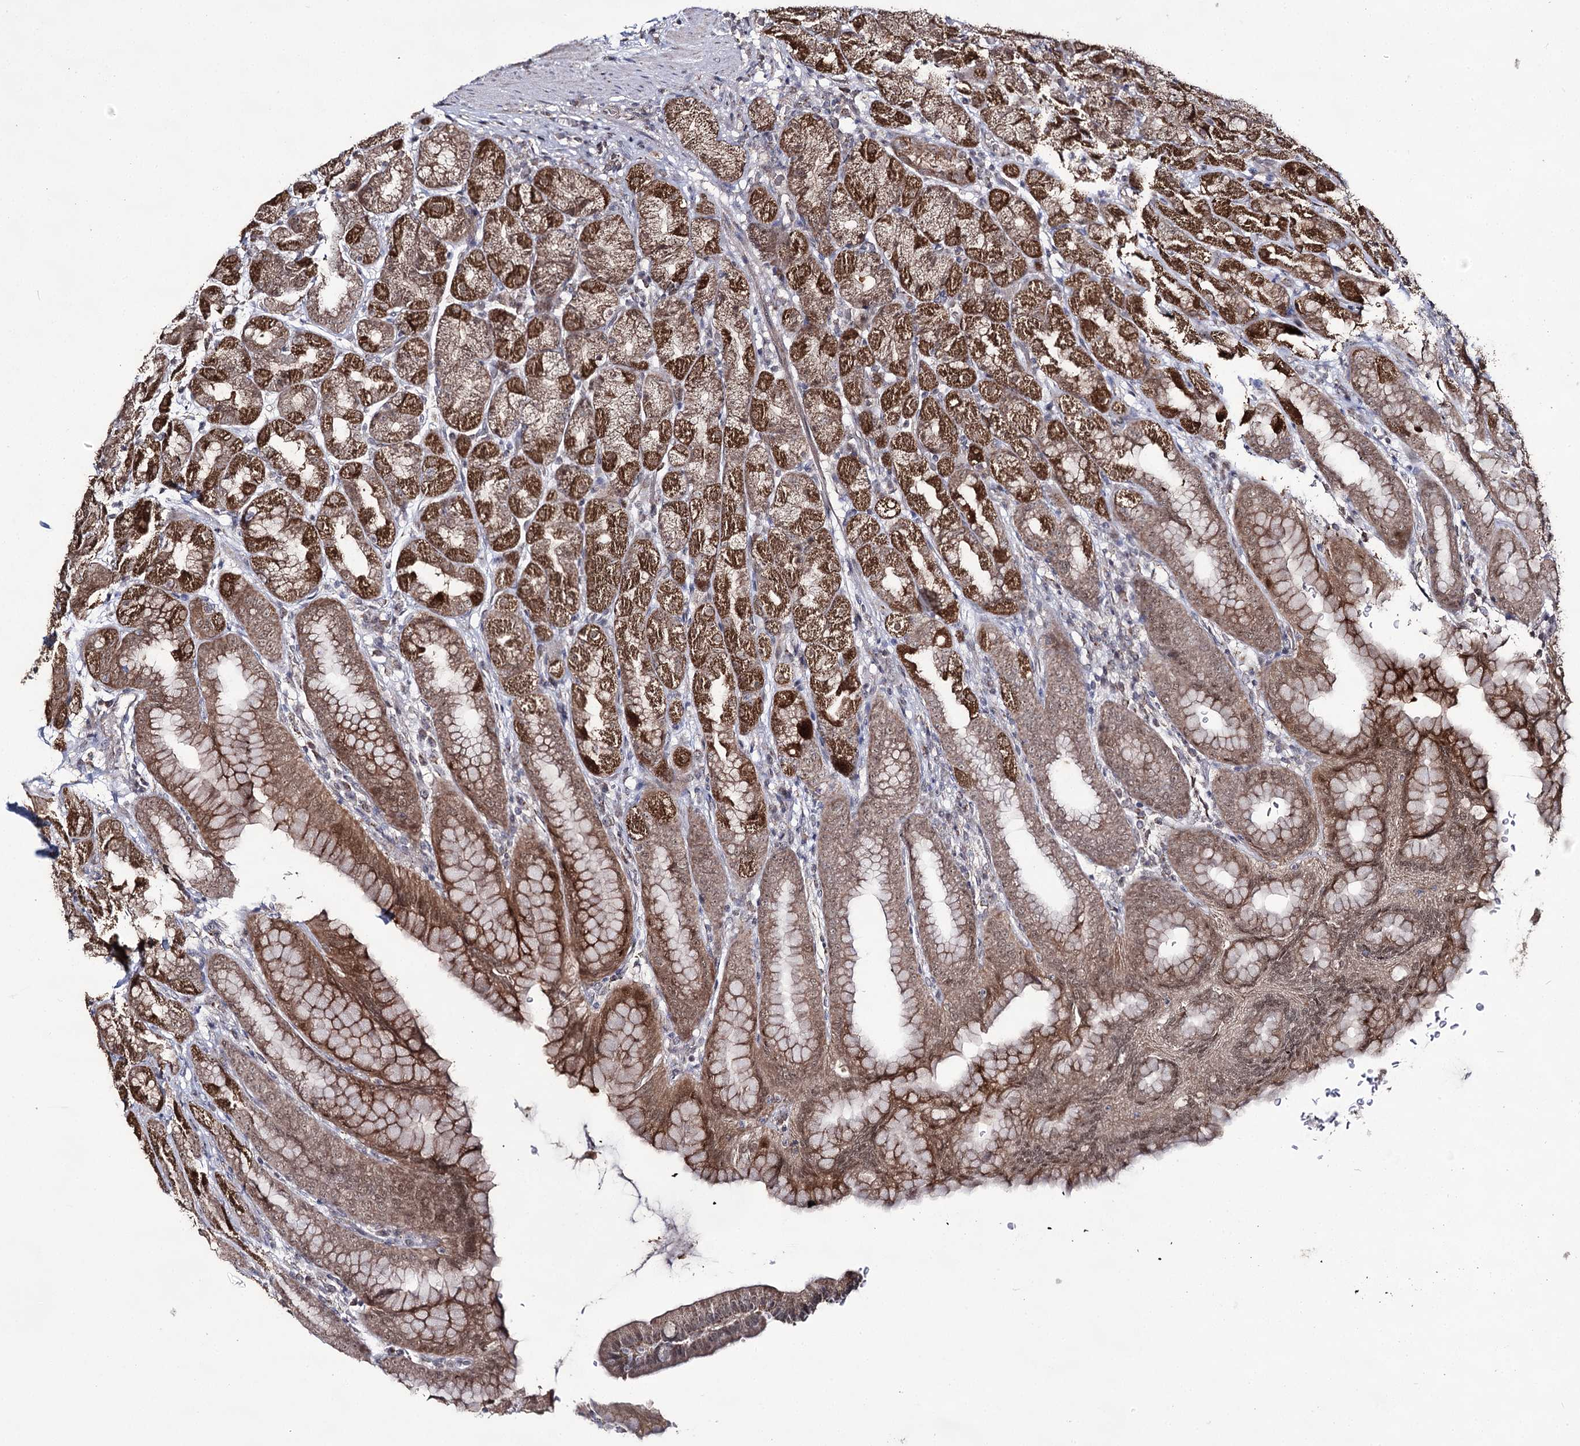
{"staining": {"intensity": "strong", "quantity": ">75%", "location": "cytoplasmic/membranous,nuclear"}, "tissue": "stomach", "cell_type": "Glandular cells", "image_type": "normal", "snomed": [{"axis": "morphology", "description": "Normal tissue, NOS"}, {"axis": "topography", "description": "Stomach, upper"}], "caption": "This histopathology image demonstrates unremarkable stomach stained with immunohistochemistry (IHC) to label a protein in brown. The cytoplasmic/membranous,nuclear of glandular cells show strong positivity for the protein. Nuclei are counter-stained blue.", "gene": "ACTR6", "patient": {"sex": "male", "age": 68}}